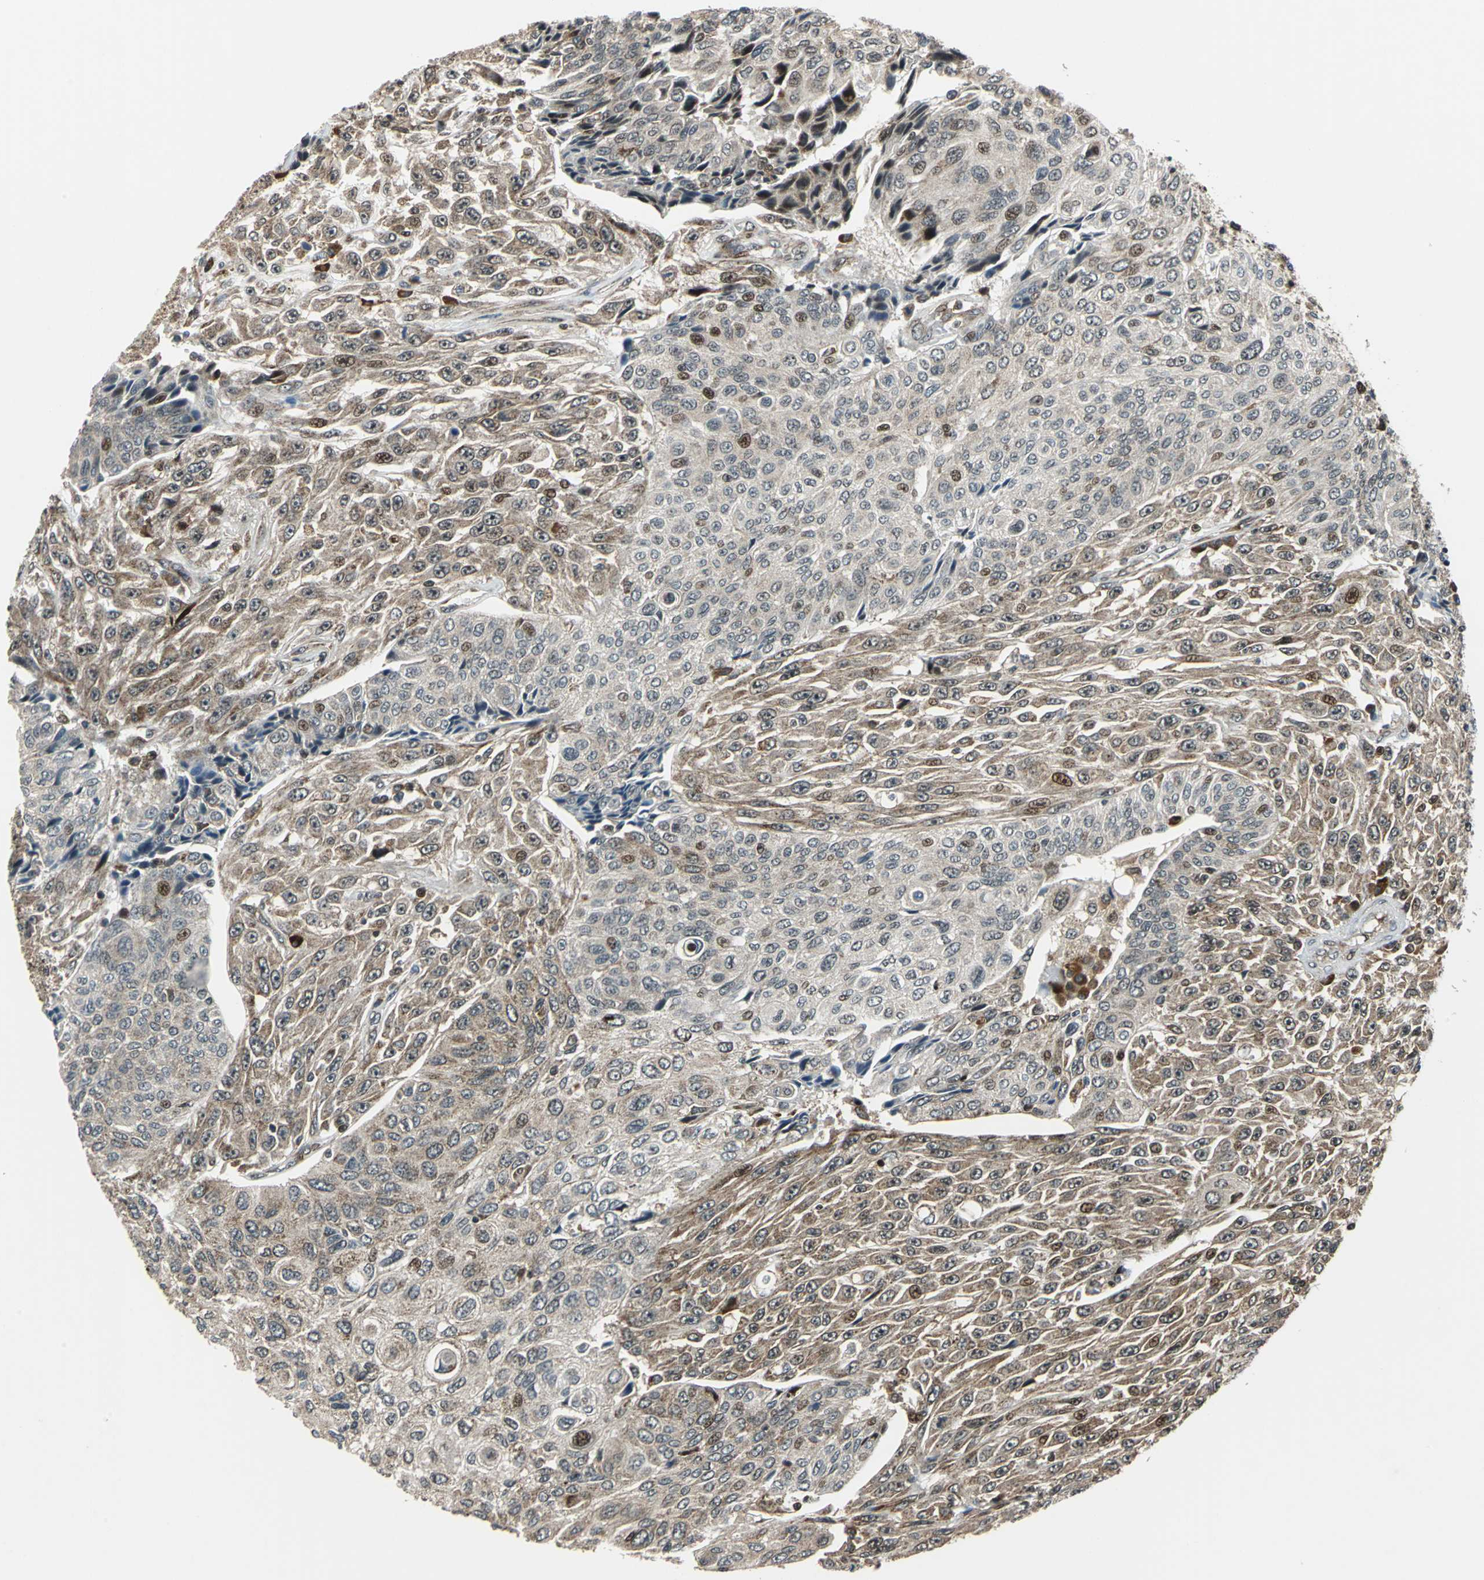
{"staining": {"intensity": "moderate", "quantity": "25%-75%", "location": "cytoplasmic/membranous,nuclear"}, "tissue": "urothelial cancer", "cell_type": "Tumor cells", "image_type": "cancer", "snomed": [{"axis": "morphology", "description": "Urothelial carcinoma, High grade"}, {"axis": "topography", "description": "Urinary bladder"}], "caption": "The photomicrograph shows staining of urothelial cancer, revealing moderate cytoplasmic/membranous and nuclear protein positivity (brown color) within tumor cells.", "gene": "AATF", "patient": {"sex": "male", "age": 66}}